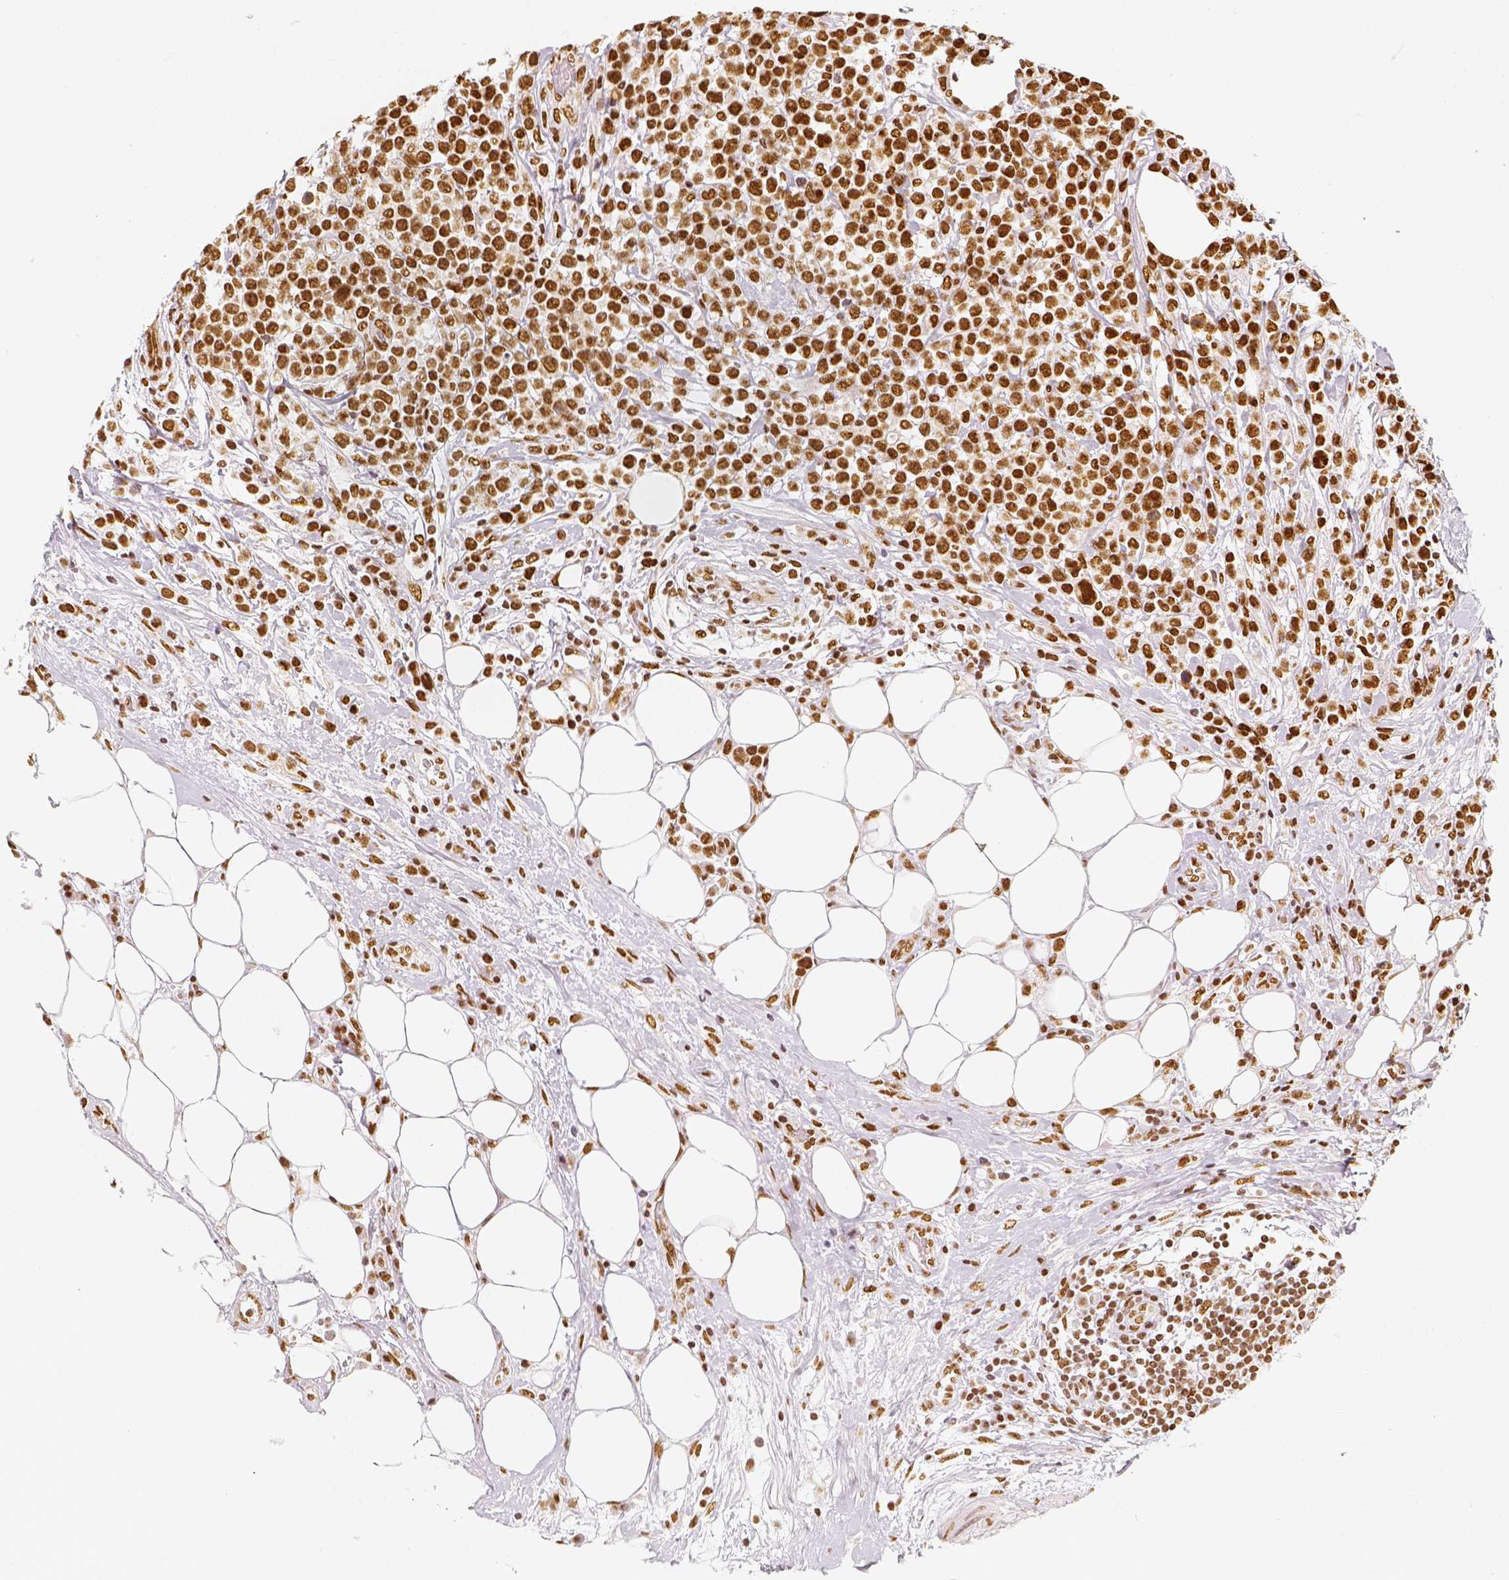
{"staining": {"intensity": "strong", "quantity": ">75%", "location": "nuclear"}, "tissue": "lymphoma", "cell_type": "Tumor cells", "image_type": "cancer", "snomed": [{"axis": "morphology", "description": "Malignant lymphoma, non-Hodgkin's type, High grade"}, {"axis": "topography", "description": "Soft tissue"}], "caption": "This micrograph demonstrates lymphoma stained with immunohistochemistry to label a protein in brown. The nuclear of tumor cells show strong positivity for the protein. Nuclei are counter-stained blue.", "gene": "KDM5B", "patient": {"sex": "female", "age": 56}}